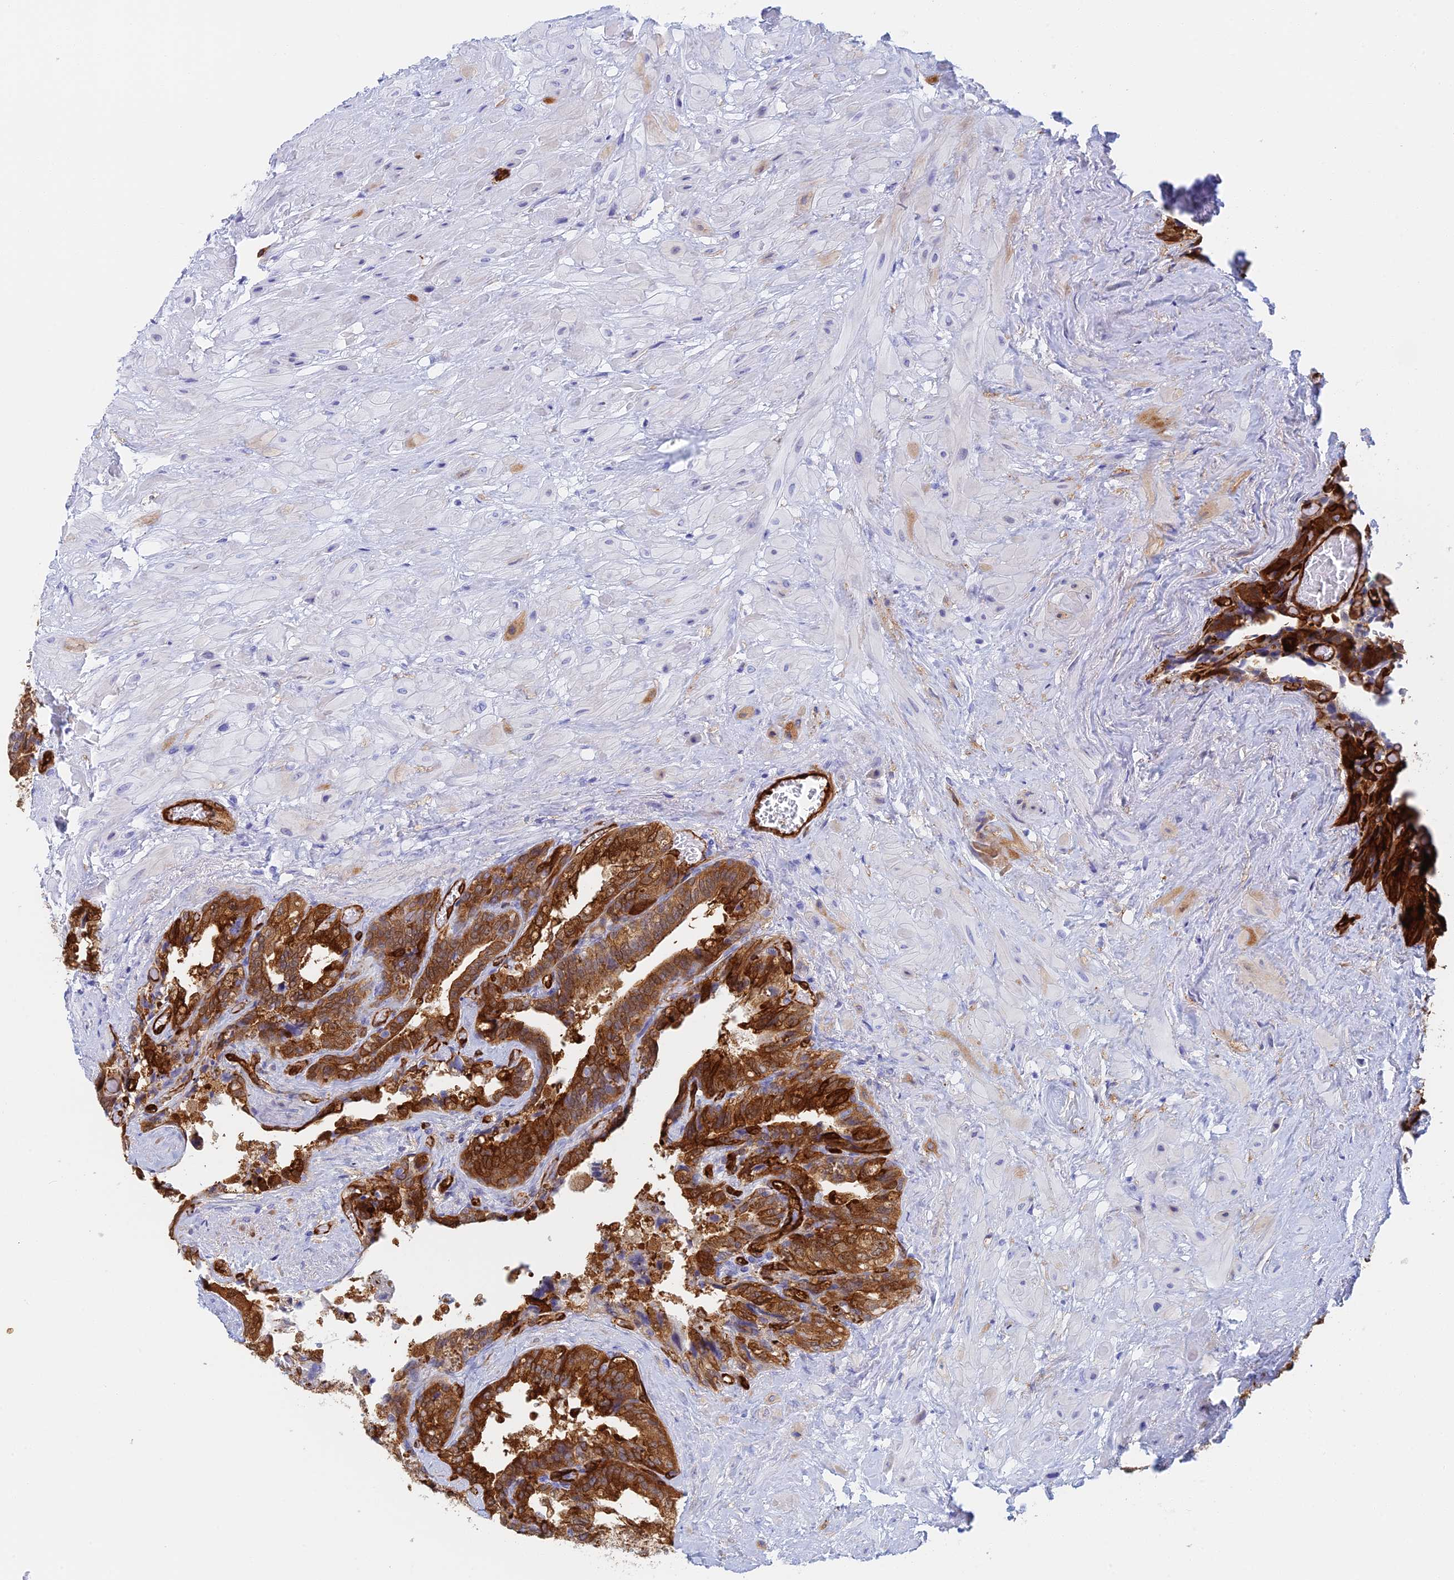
{"staining": {"intensity": "strong", "quantity": ">75%", "location": "cytoplasmic/membranous"}, "tissue": "seminal vesicle", "cell_type": "Glandular cells", "image_type": "normal", "snomed": [{"axis": "morphology", "description": "Normal tissue, NOS"}, {"axis": "topography", "description": "Seminal veicle"}, {"axis": "topography", "description": "Peripheral nerve tissue"}], "caption": "A brown stain shows strong cytoplasmic/membranous staining of a protein in glandular cells of benign seminal vesicle. Ihc stains the protein of interest in brown and the nuclei are stained blue.", "gene": "CRIP2", "patient": {"sex": "male", "age": 60}}